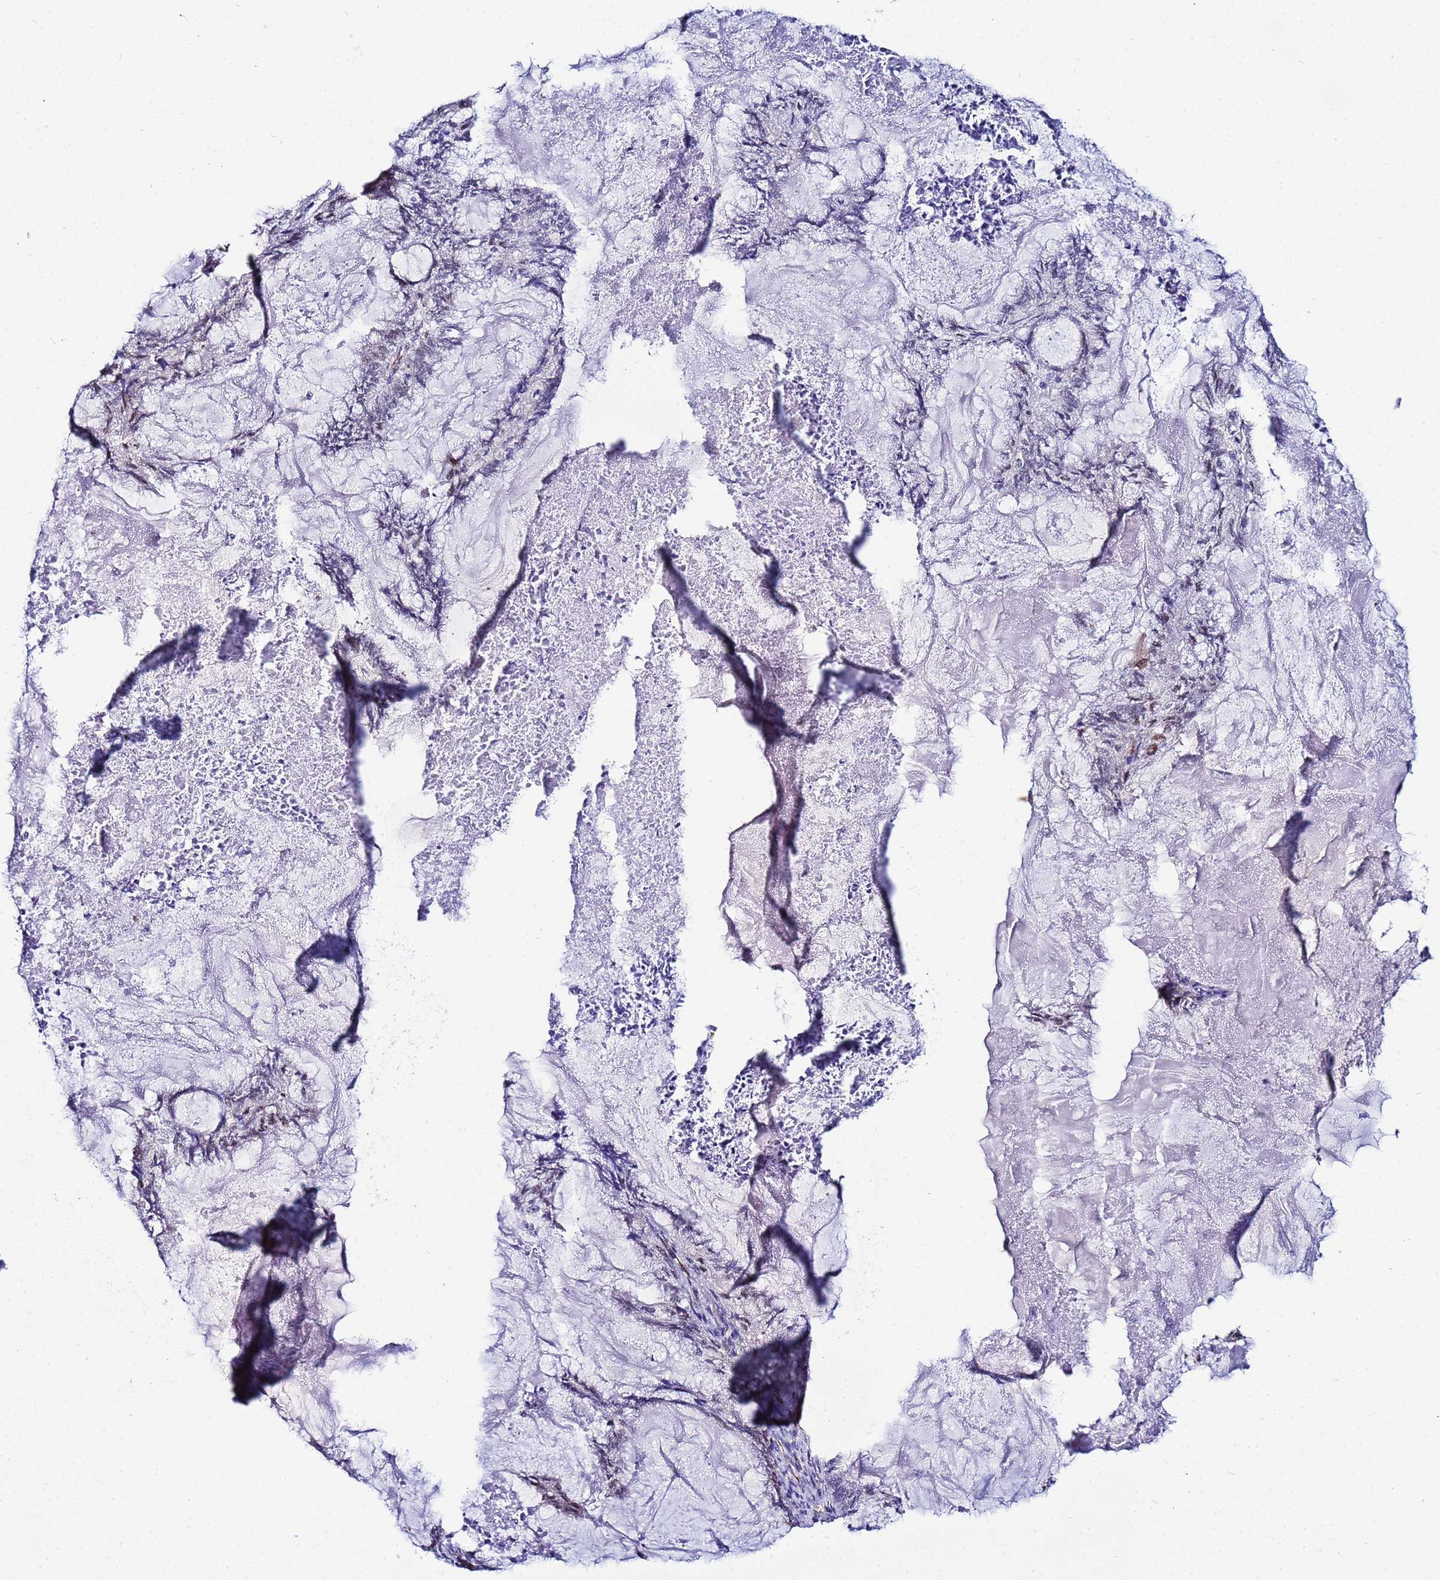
{"staining": {"intensity": "negative", "quantity": "none", "location": "none"}, "tissue": "endometrial cancer", "cell_type": "Tumor cells", "image_type": "cancer", "snomed": [{"axis": "morphology", "description": "Adenocarcinoma, NOS"}, {"axis": "topography", "description": "Endometrium"}], "caption": "Immunohistochemistry of adenocarcinoma (endometrial) displays no staining in tumor cells. (DAB immunohistochemistry (IHC) visualized using brightfield microscopy, high magnification).", "gene": "SLC25A37", "patient": {"sex": "female", "age": 86}}